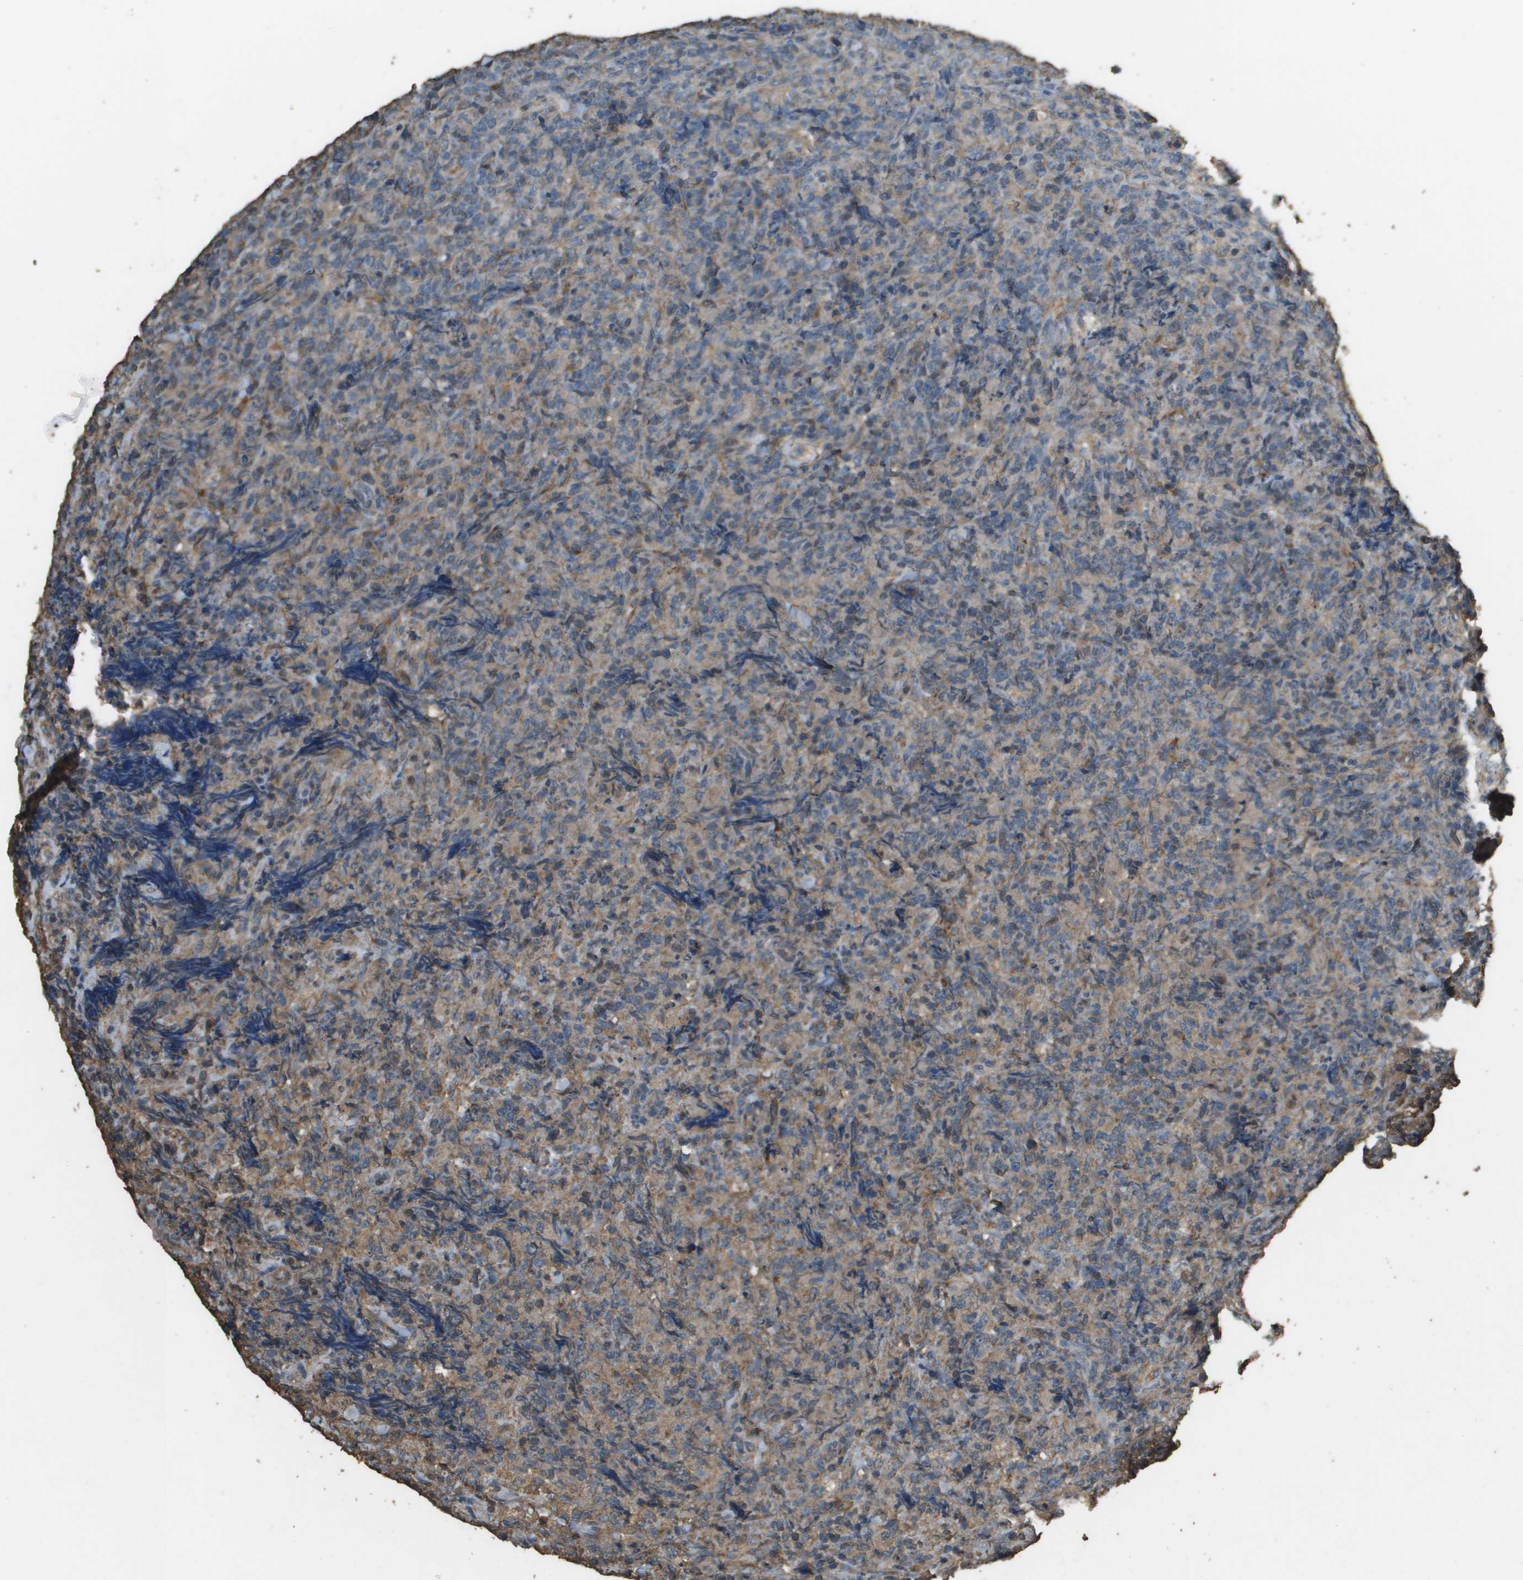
{"staining": {"intensity": "weak", "quantity": "<25%", "location": "cytoplasmic/membranous"}, "tissue": "lymphoma", "cell_type": "Tumor cells", "image_type": "cancer", "snomed": [{"axis": "morphology", "description": "Malignant lymphoma, non-Hodgkin's type, High grade"}, {"axis": "topography", "description": "Tonsil"}], "caption": "Photomicrograph shows no significant protein staining in tumor cells of malignant lymphoma, non-Hodgkin's type (high-grade).", "gene": "MS4A7", "patient": {"sex": "female", "age": 36}}